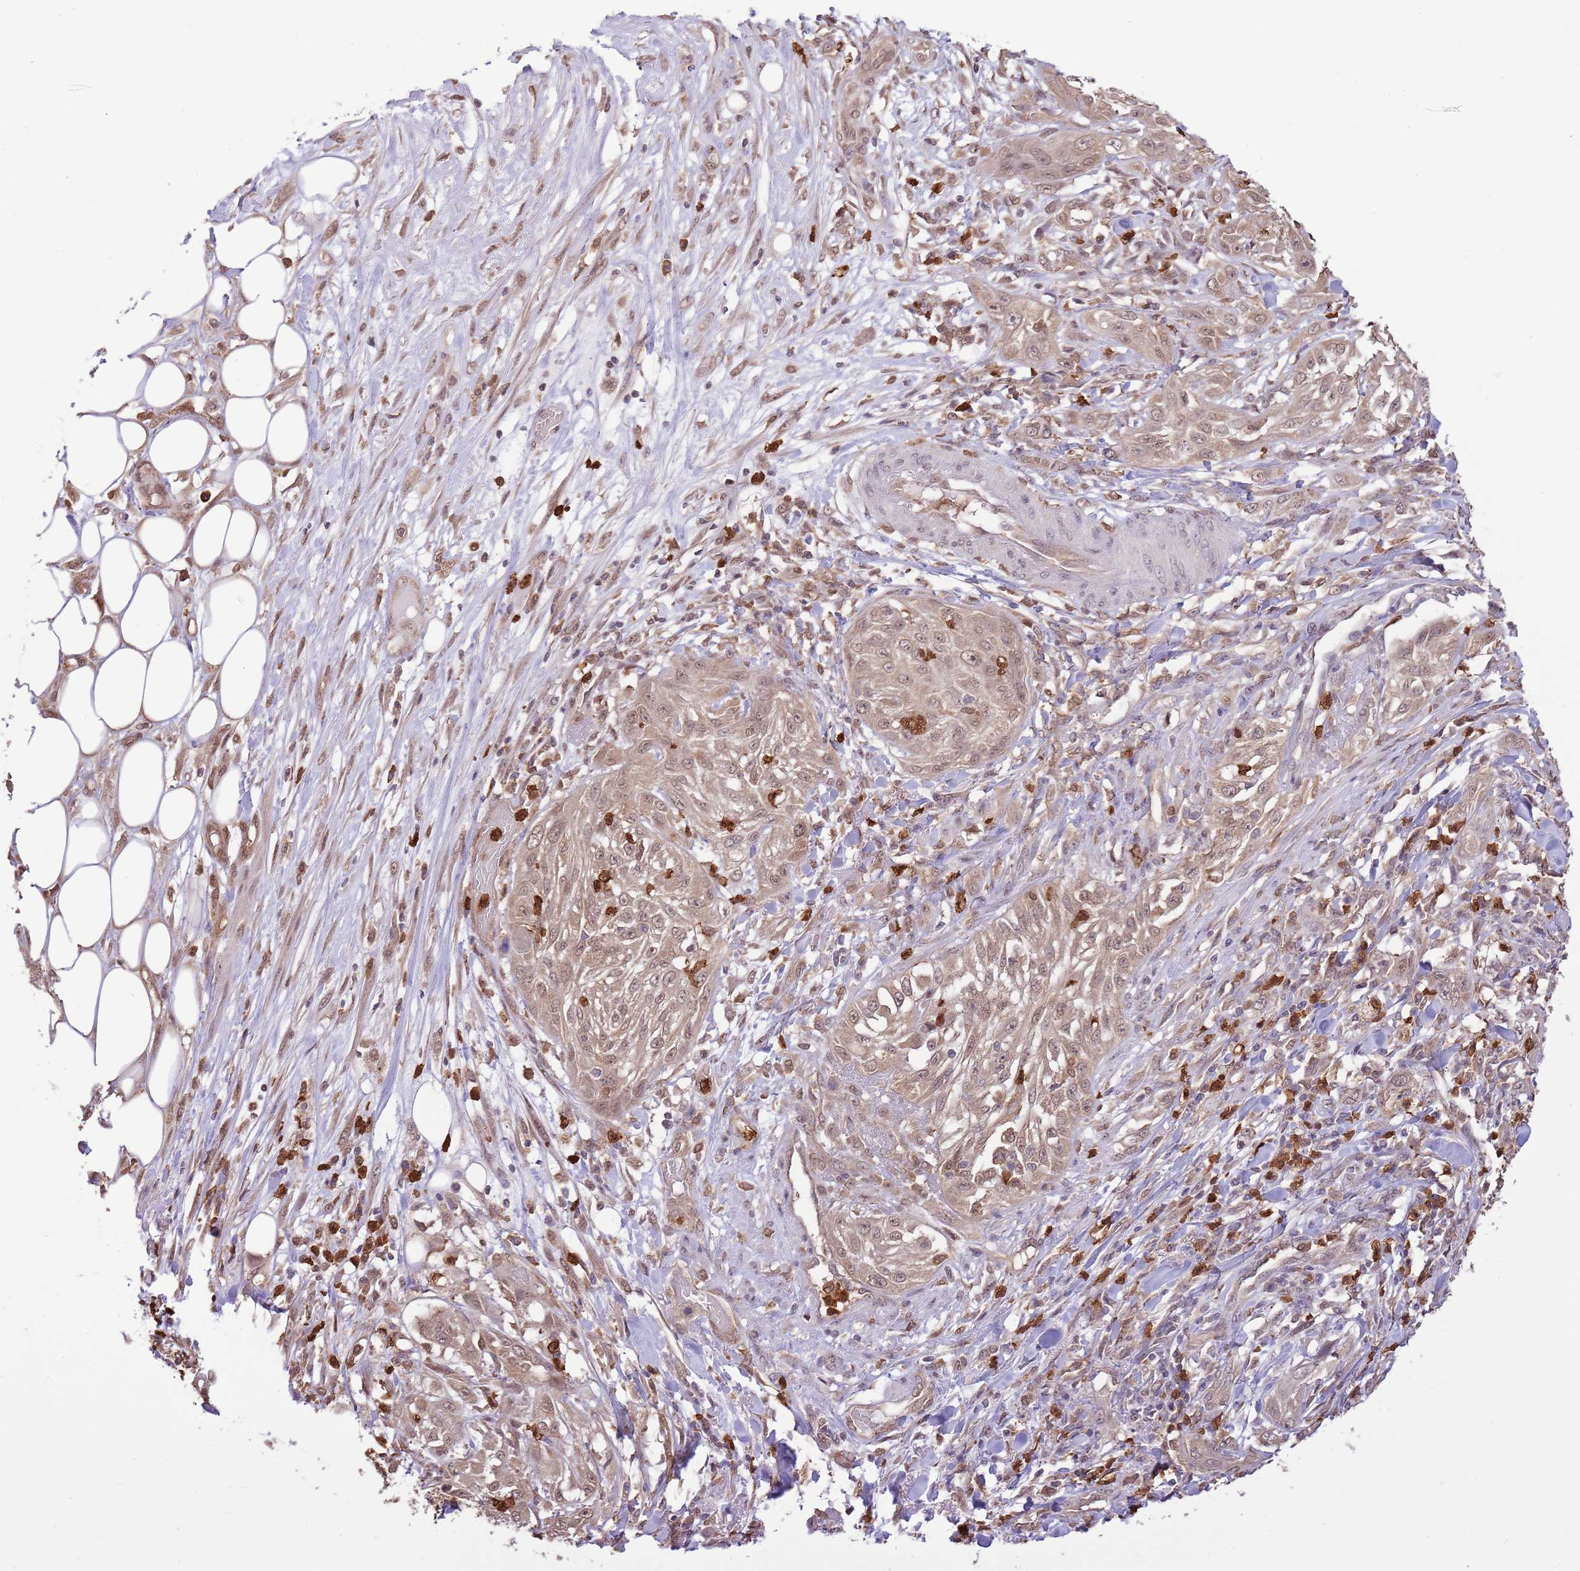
{"staining": {"intensity": "weak", "quantity": ">75%", "location": "nuclear"}, "tissue": "skin cancer", "cell_type": "Tumor cells", "image_type": "cancer", "snomed": [{"axis": "morphology", "description": "Squamous cell carcinoma, NOS"}, {"axis": "morphology", "description": "Squamous cell carcinoma, metastatic, NOS"}, {"axis": "topography", "description": "Skin"}, {"axis": "topography", "description": "Lymph node"}], "caption": "This is a histology image of immunohistochemistry (IHC) staining of skin cancer, which shows weak expression in the nuclear of tumor cells.", "gene": "AMIGO1", "patient": {"sex": "male", "age": 75}}